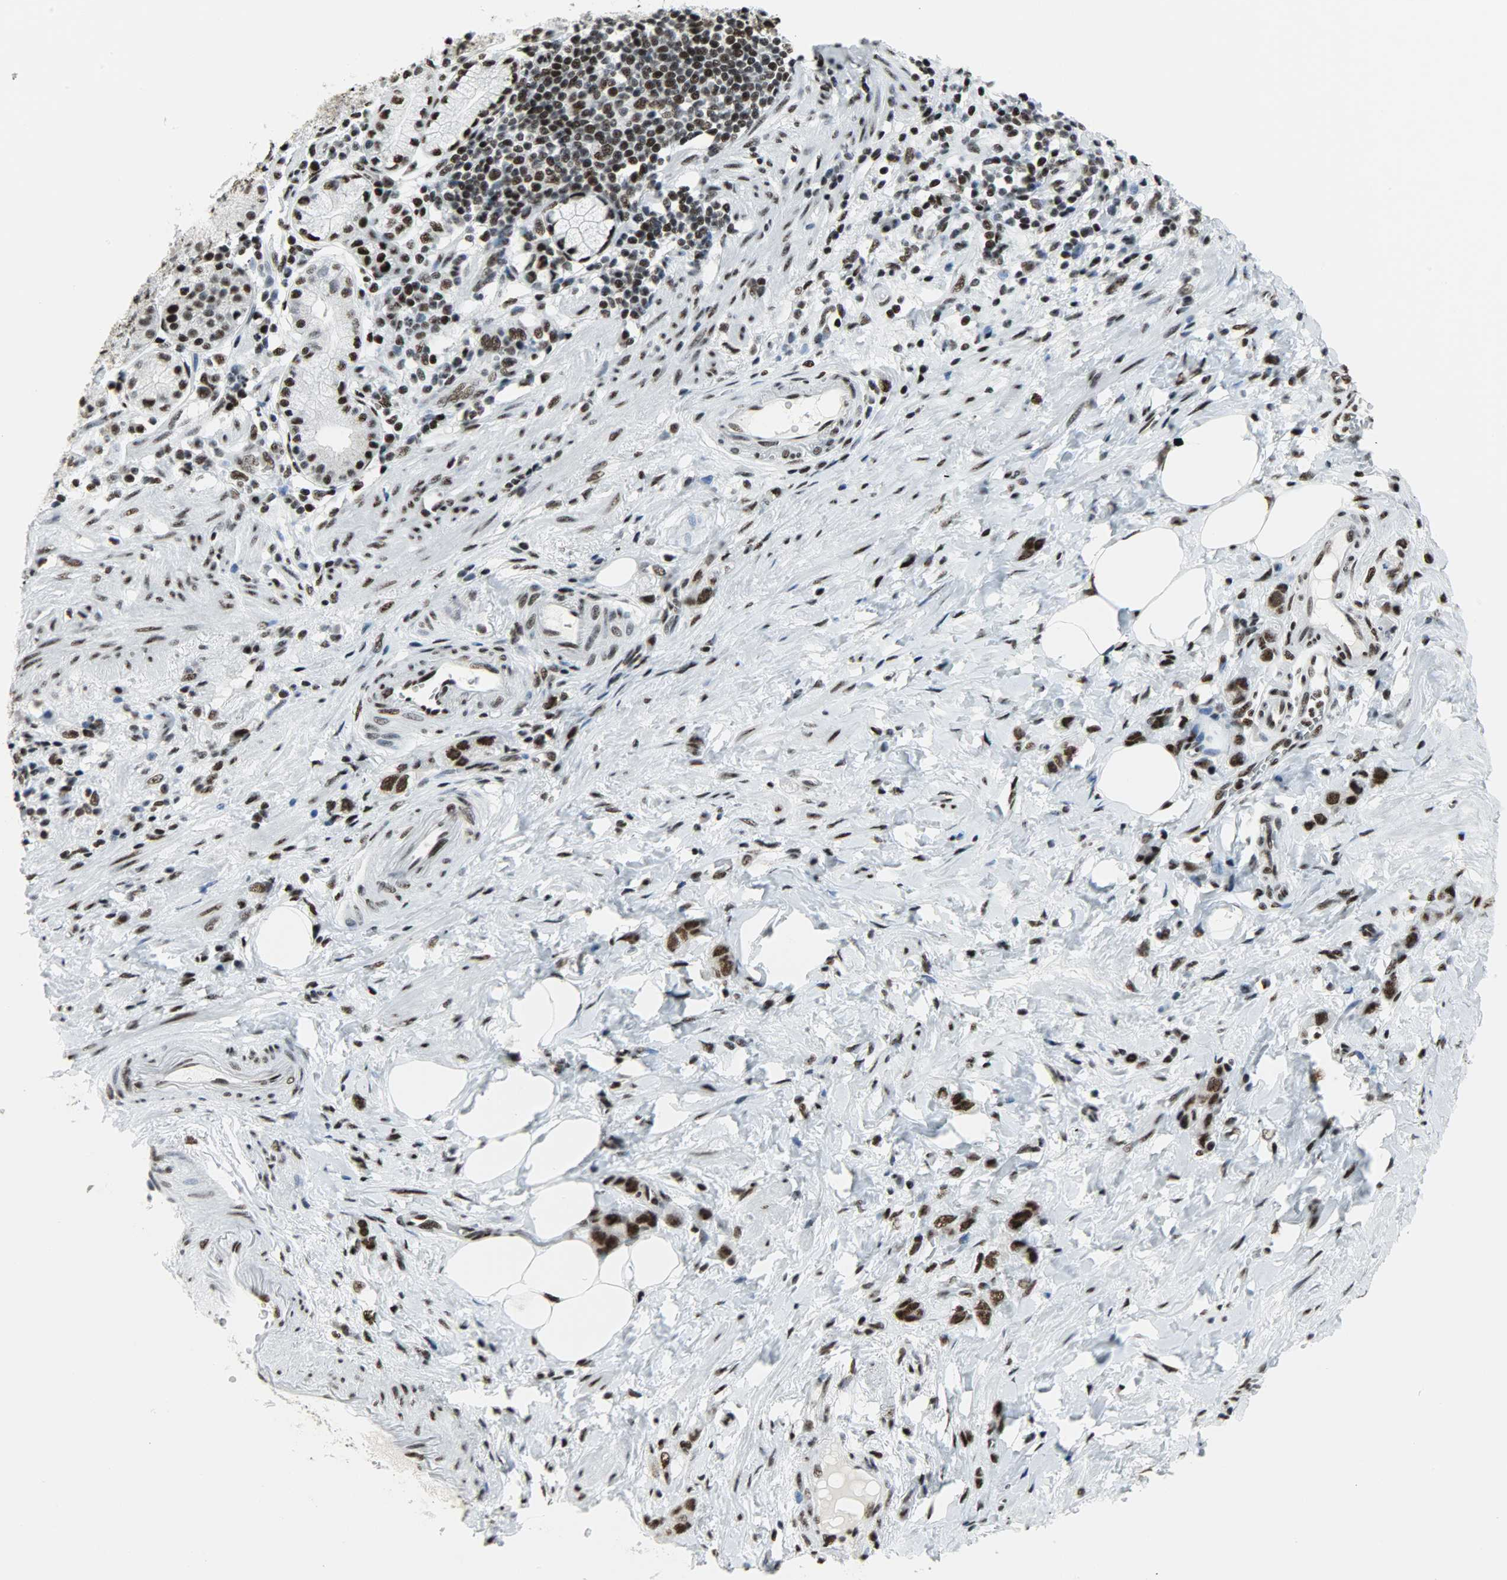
{"staining": {"intensity": "strong", "quantity": ">75%", "location": "nuclear"}, "tissue": "stomach cancer", "cell_type": "Tumor cells", "image_type": "cancer", "snomed": [{"axis": "morphology", "description": "Adenocarcinoma, NOS"}, {"axis": "topography", "description": "Stomach"}], "caption": "Stomach cancer tissue shows strong nuclear positivity in about >75% of tumor cells", "gene": "SNRPA", "patient": {"sex": "male", "age": 82}}